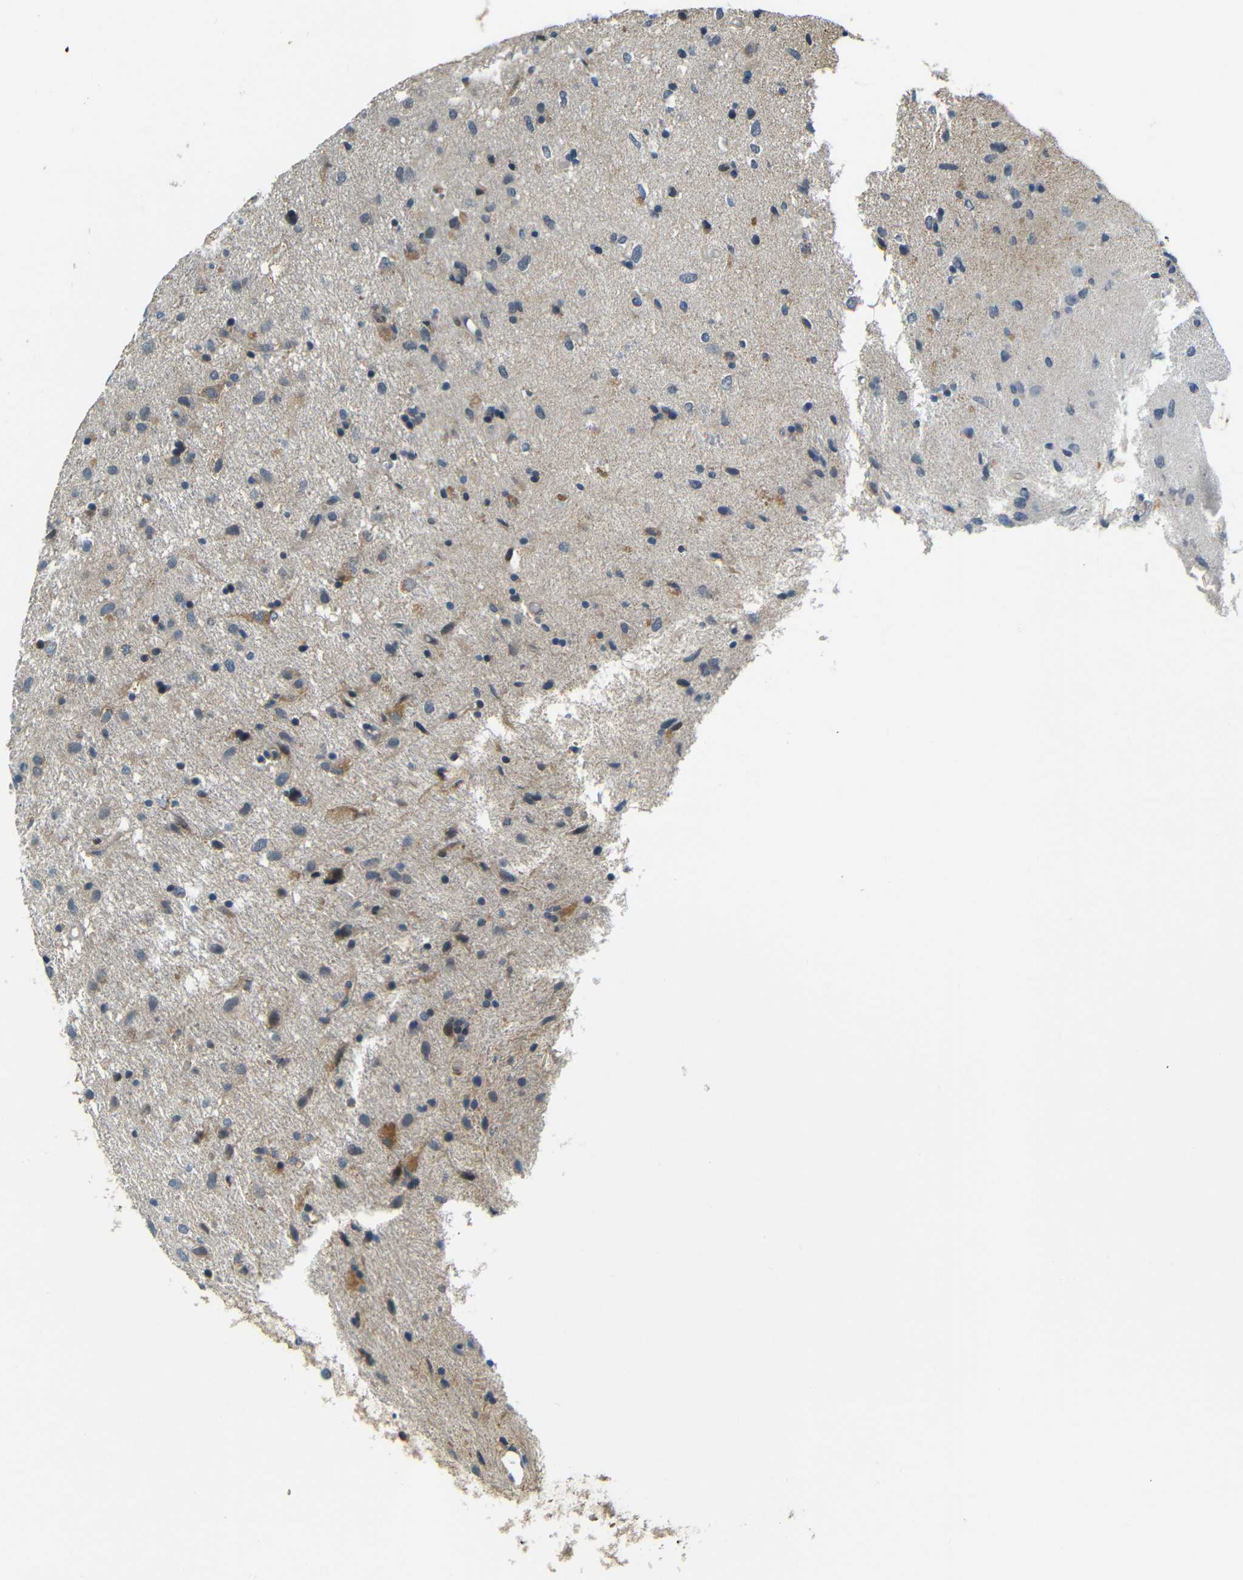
{"staining": {"intensity": "weak", "quantity": "<25%", "location": "cytoplasmic/membranous"}, "tissue": "glioma", "cell_type": "Tumor cells", "image_type": "cancer", "snomed": [{"axis": "morphology", "description": "Glioma, malignant, Low grade"}, {"axis": "topography", "description": "Brain"}], "caption": "An immunohistochemistry micrograph of malignant glioma (low-grade) is shown. There is no staining in tumor cells of malignant glioma (low-grade).", "gene": "FNDC3A", "patient": {"sex": "male", "age": 77}}